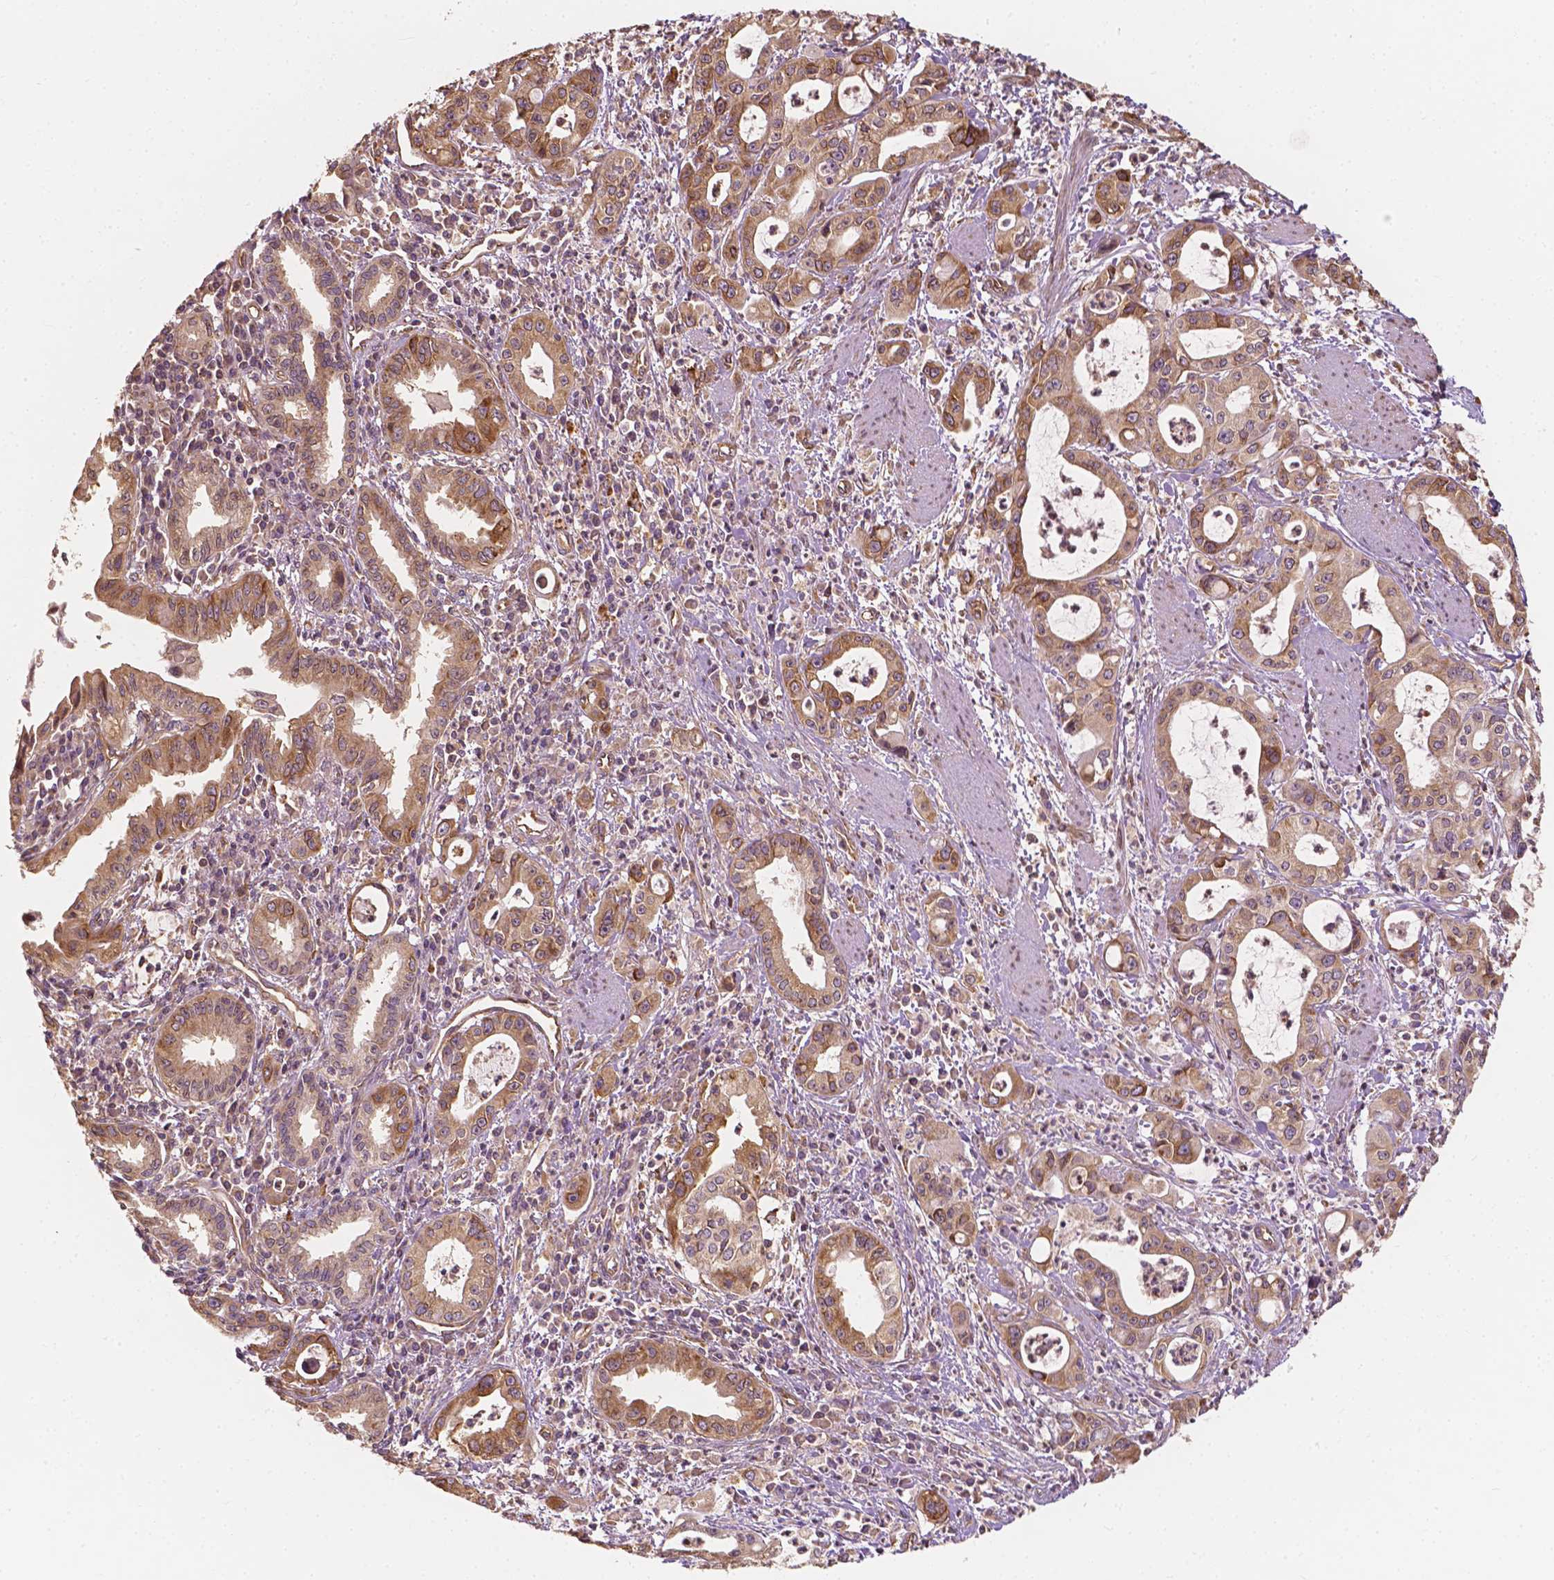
{"staining": {"intensity": "moderate", "quantity": ">75%", "location": "cytoplasmic/membranous"}, "tissue": "pancreatic cancer", "cell_type": "Tumor cells", "image_type": "cancer", "snomed": [{"axis": "morphology", "description": "Adenocarcinoma, NOS"}, {"axis": "topography", "description": "Pancreas"}], "caption": "Tumor cells reveal moderate cytoplasmic/membranous positivity in about >75% of cells in adenocarcinoma (pancreatic). The staining is performed using DAB (3,3'-diaminobenzidine) brown chromogen to label protein expression. The nuclei are counter-stained blue using hematoxylin.", "gene": "G3BP1", "patient": {"sex": "male", "age": 72}}